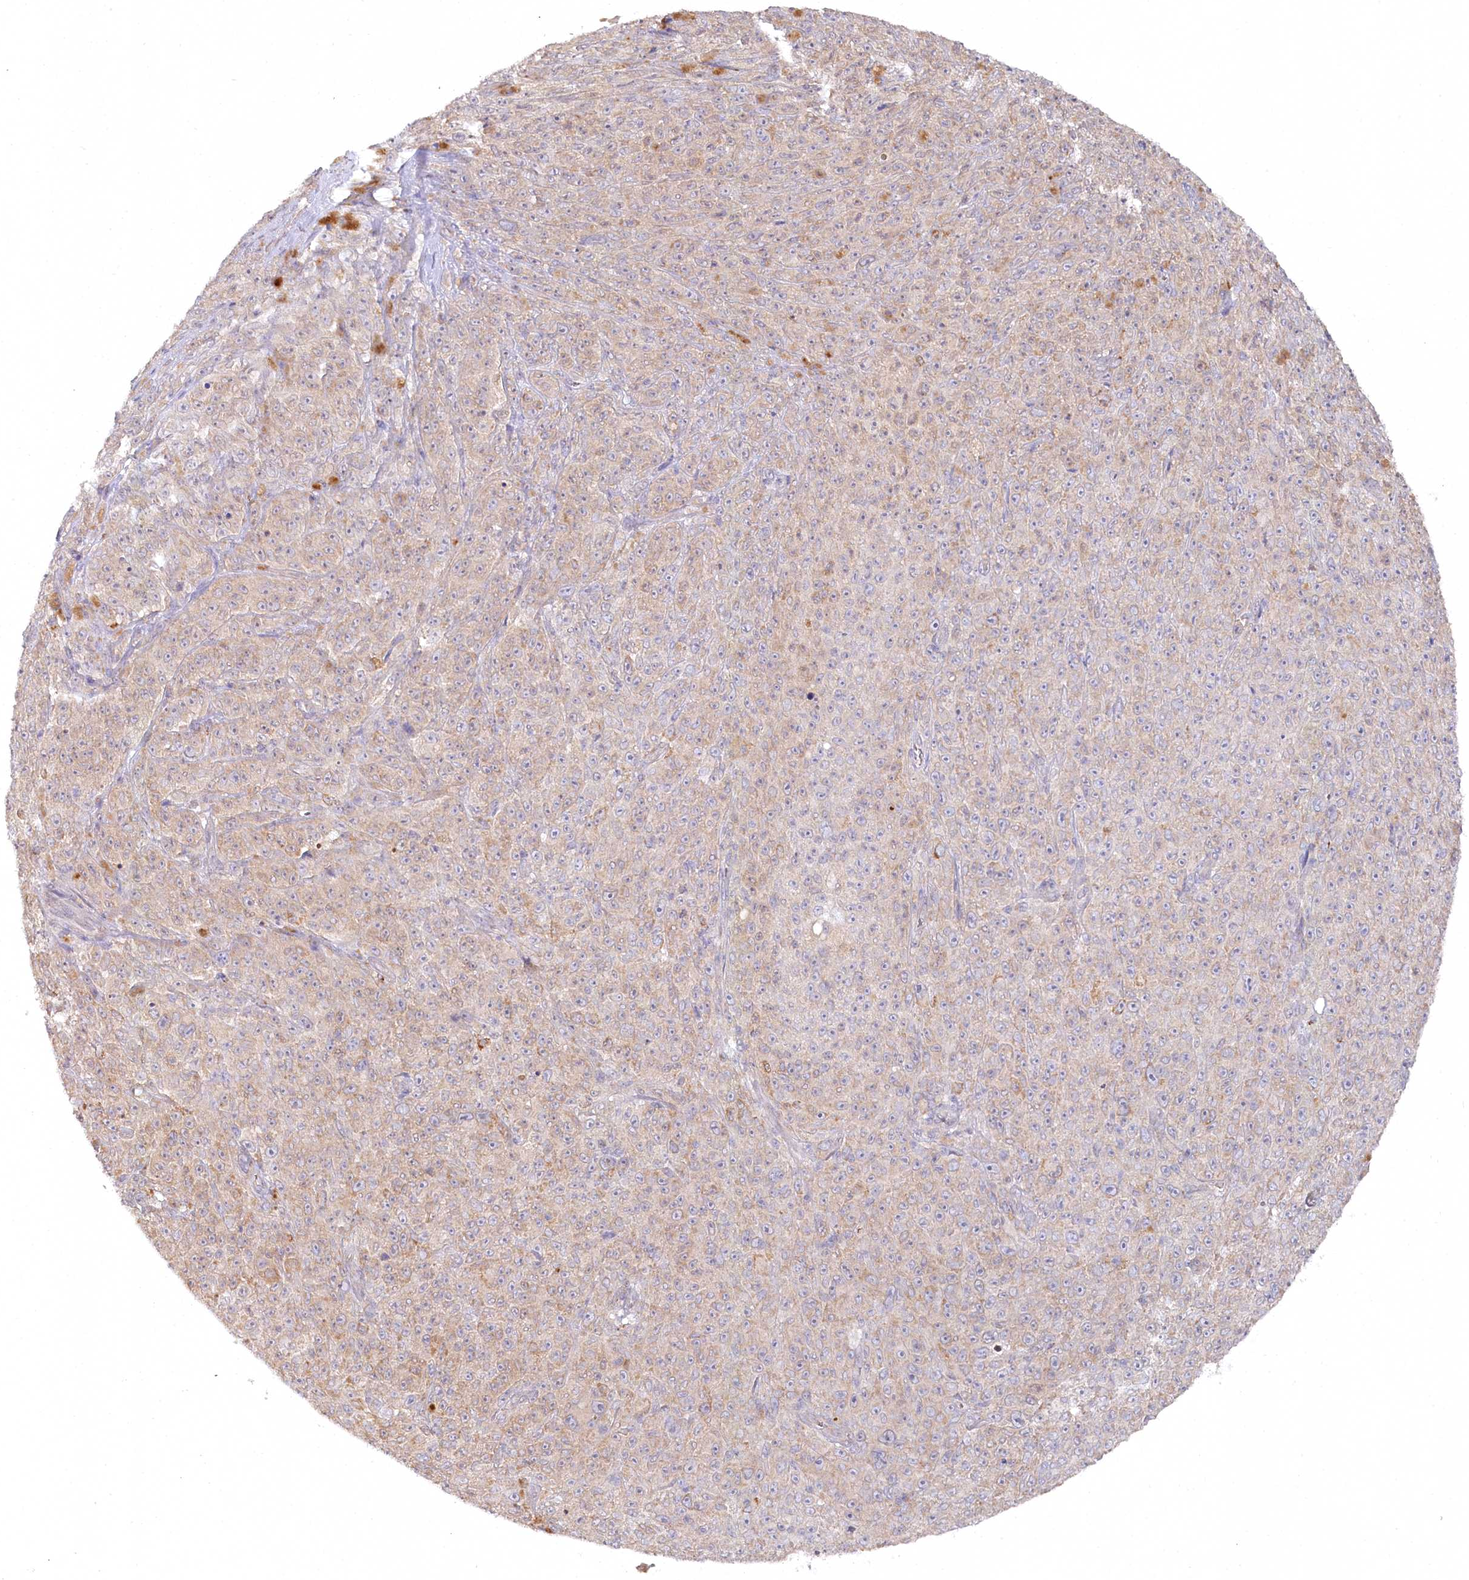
{"staining": {"intensity": "weak", "quantity": "<25%", "location": "cytoplasmic/membranous"}, "tissue": "melanoma", "cell_type": "Tumor cells", "image_type": "cancer", "snomed": [{"axis": "morphology", "description": "Malignant melanoma, NOS"}, {"axis": "topography", "description": "Skin"}], "caption": "A photomicrograph of human melanoma is negative for staining in tumor cells. (DAB (3,3'-diaminobenzidine) immunohistochemistry (IHC) visualized using brightfield microscopy, high magnification).", "gene": "AAMDC", "patient": {"sex": "female", "age": 82}}